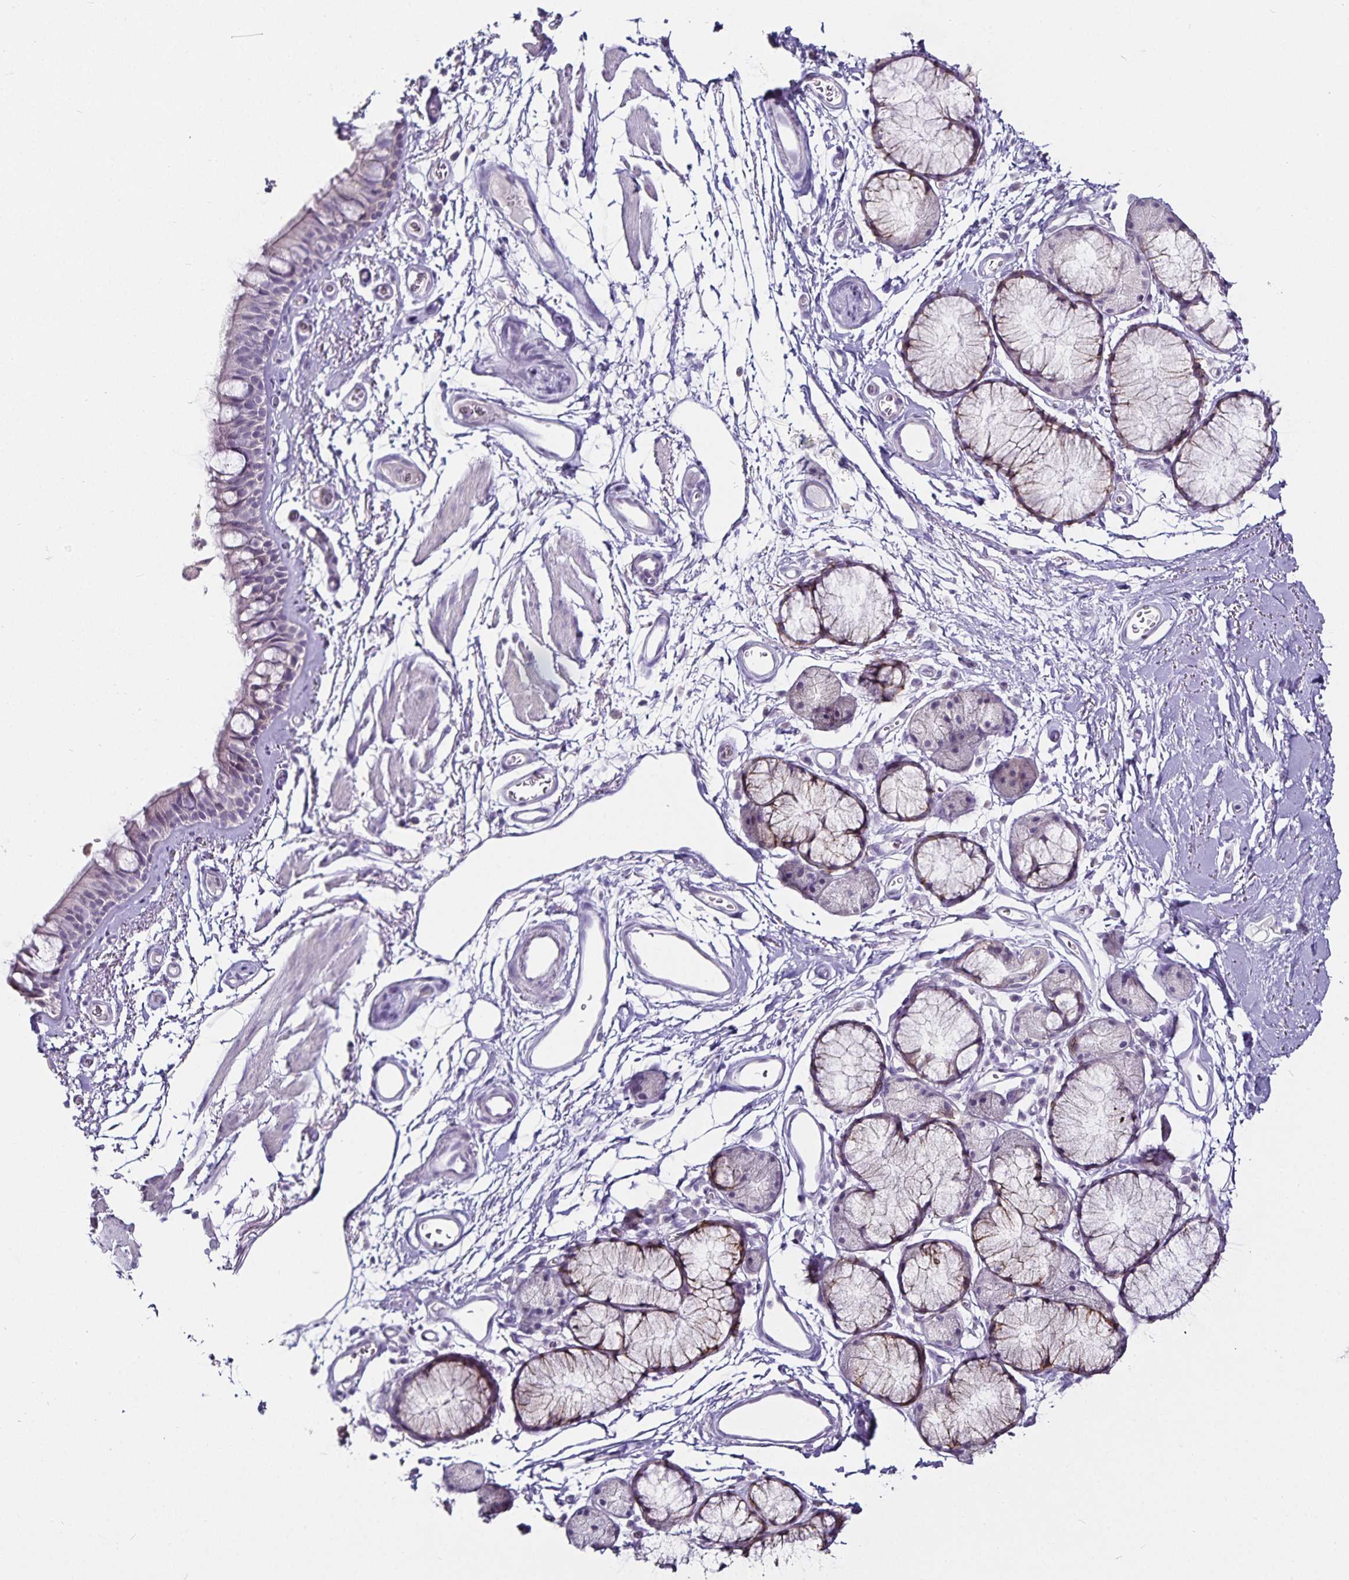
{"staining": {"intensity": "weak", "quantity": "<25%", "location": "cytoplasmic/membranous"}, "tissue": "bronchus", "cell_type": "Respiratory epithelial cells", "image_type": "normal", "snomed": [{"axis": "morphology", "description": "Normal tissue, NOS"}, {"axis": "topography", "description": "Cartilage tissue"}, {"axis": "topography", "description": "Bronchus"}], "caption": "Immunohistochemistry of benign bronchus demonstrates no positivity in respiratory epithelial cells.", "gene": "CA12", "patient": {"sex": "female", "age": 79}}